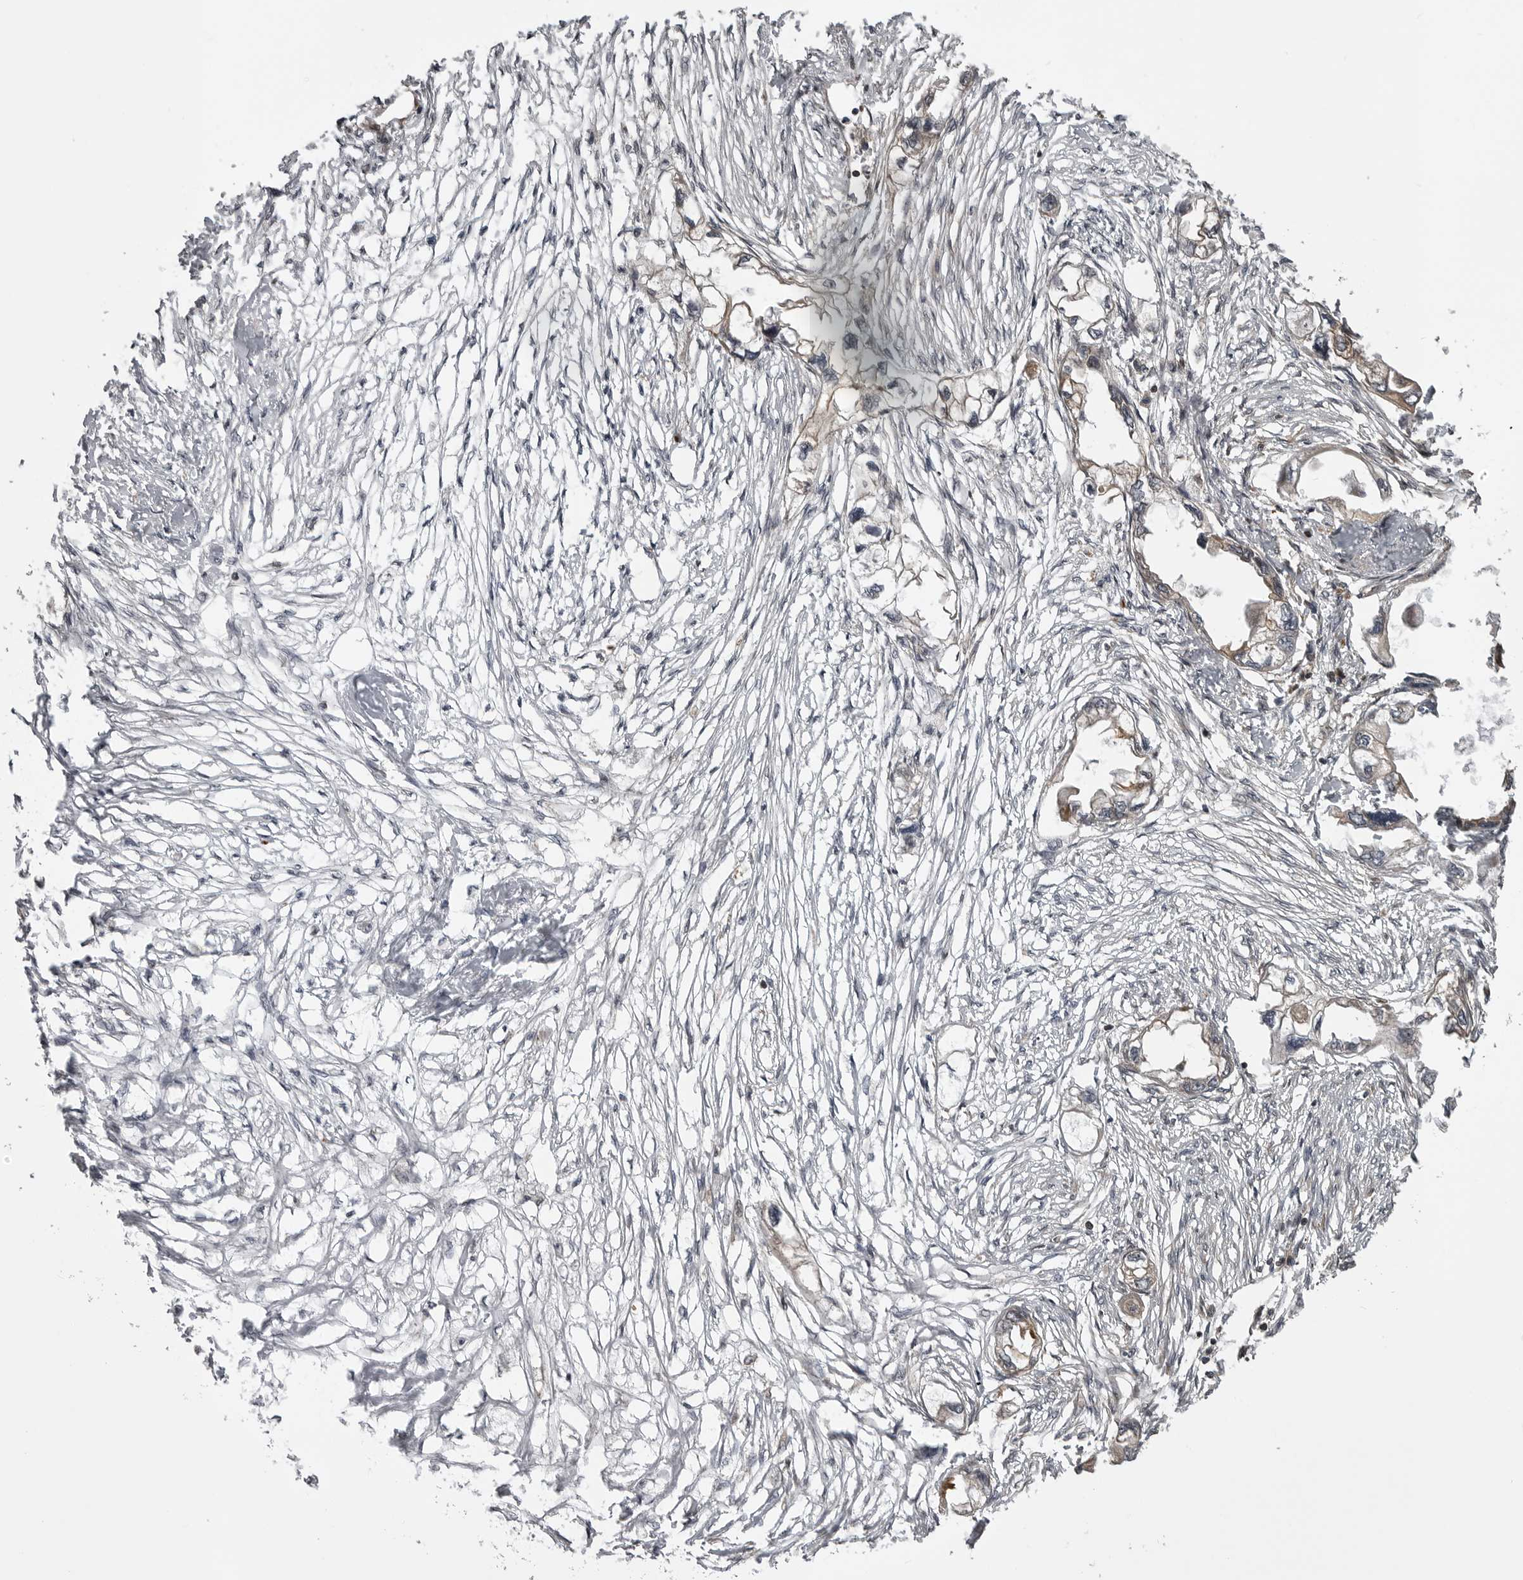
{"staining": {"intensity": "moderate", "quantity": "25%-75%", "location": "cytoplasmic/membranous"}, "tissue": "endometrial cancer", "cell_type": "Tumor cells", "image_type": "cancer", "snomed": [{"axis": "morphology", "description": "Adenocarcinoma, NOS"}, {"axis": "morphology", "description": "Adenocarcinoma, metastatic, NOS"}, {"axis": "topography", "description": "Adipose tissue"}, {"axis": "topography", "description": "Endometrium"}], "caption": "Immunohistochemistry (IHC) (DAB (3,3'-diaminobenzidine)) staining of human endometrial metastatic adenocarcinoma exhibits moderate cytoplasmic/membranous protein positivity in approximately 25%-75% of tumor cells. The protein is shown in brown color, while the nuclei are stained blue.", "gene": "ZNRF1", "patient": {"sex": "female", "age": 67}}